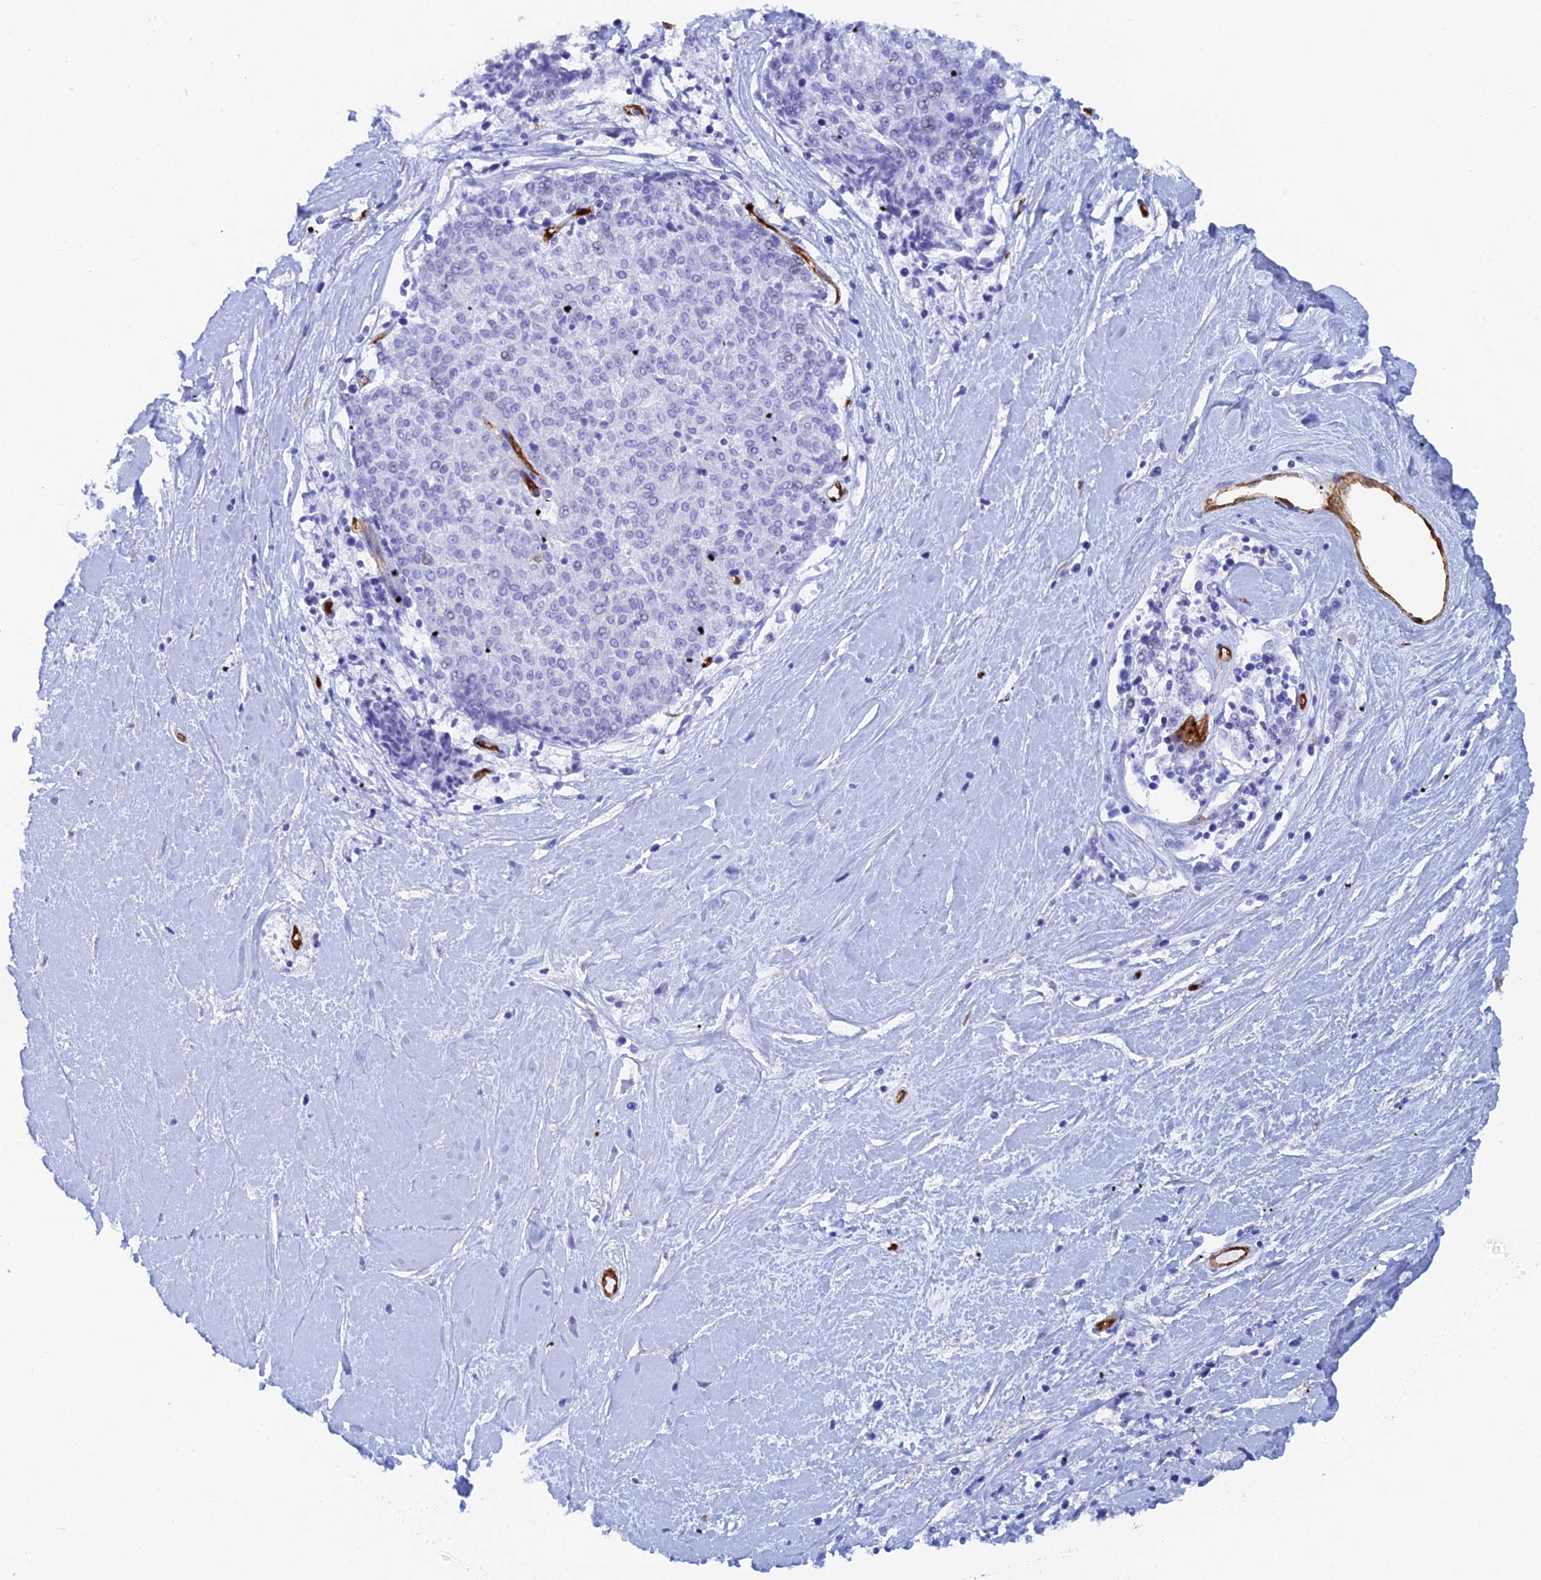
{"staining": {"intensity": "negative", "quantity": "none", "location": "none"}, "tissue": "melanoma", "cell_type": "Tumor cells", "image_type": "cancer", "snomed": [{"axis": "morphology", "description": "Malignant melanoma, NOS"}, {"axis": "topography", "description": "Skin"}], "caption": "Human melanoma stained for a protein using immunohistochemistry (IHC) displays no staining in tumor cells.", "gene": "CRIP2", "patient": {"sex": "female", "age": 72}}